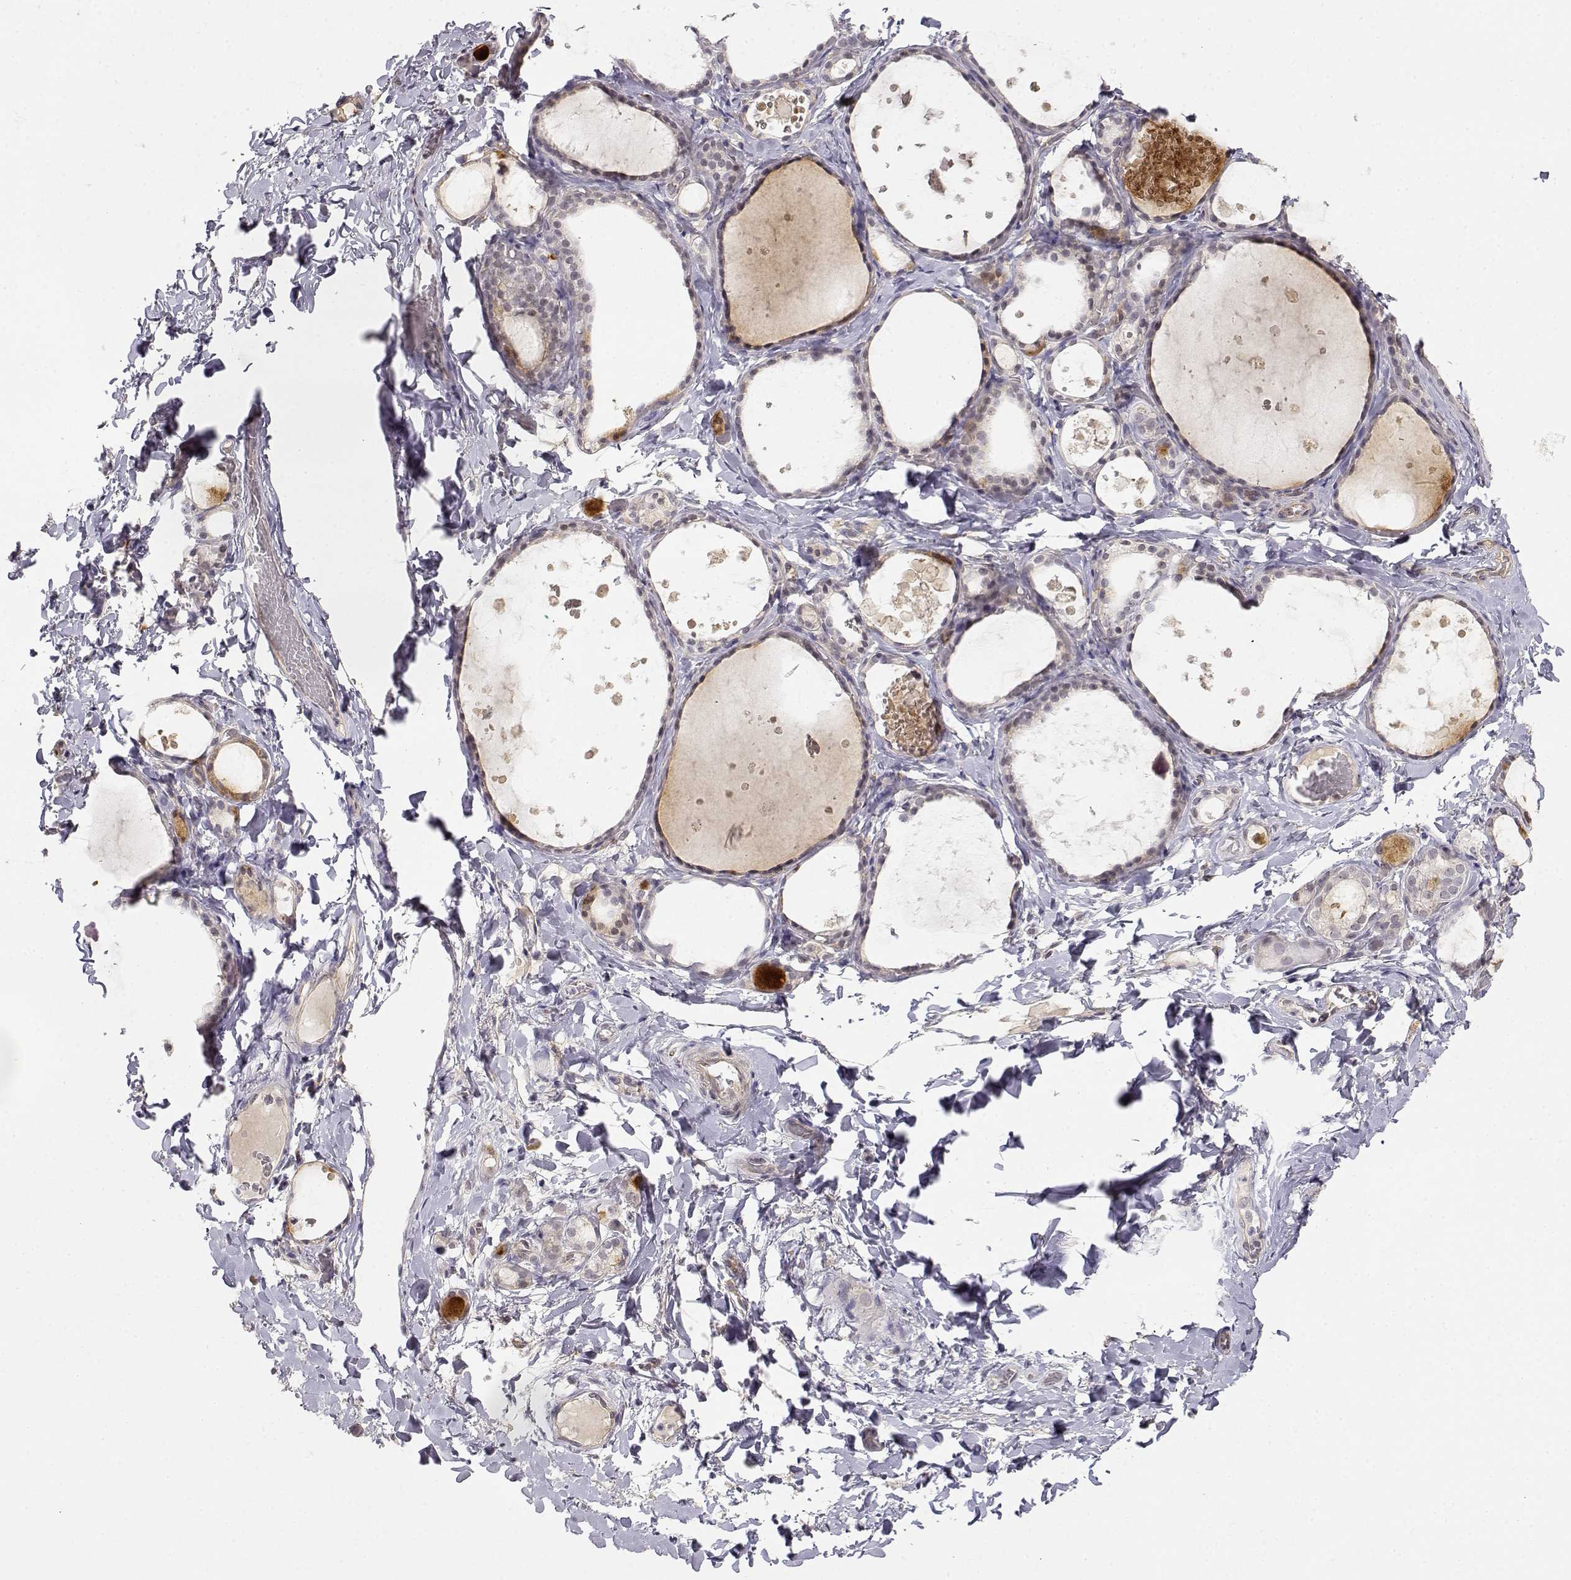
{"staining": {"intensity": "weak", "quantity": "<25%", "location": "cytoplasmic/membranous"}, "tissue": "thyroid gland", "cell_type": "Glandular cells", "image_type": "normal", "snomed": [{"axis": "morphology", "description": "Normal tissue, NOS"}, {"axis": "topography", "description": "Thyroid gland"}], "caption": "Histopathology image shows no protein expression in glandular cells of unremarkable thyroid gland. The staining is performed using DAB (3,3'-diaminobenzidine) brown chromogen with nuclei counter-stained in using hematoxylin.", "gene": "EAF2", "patient": {"sex": "female", "age": 56}}